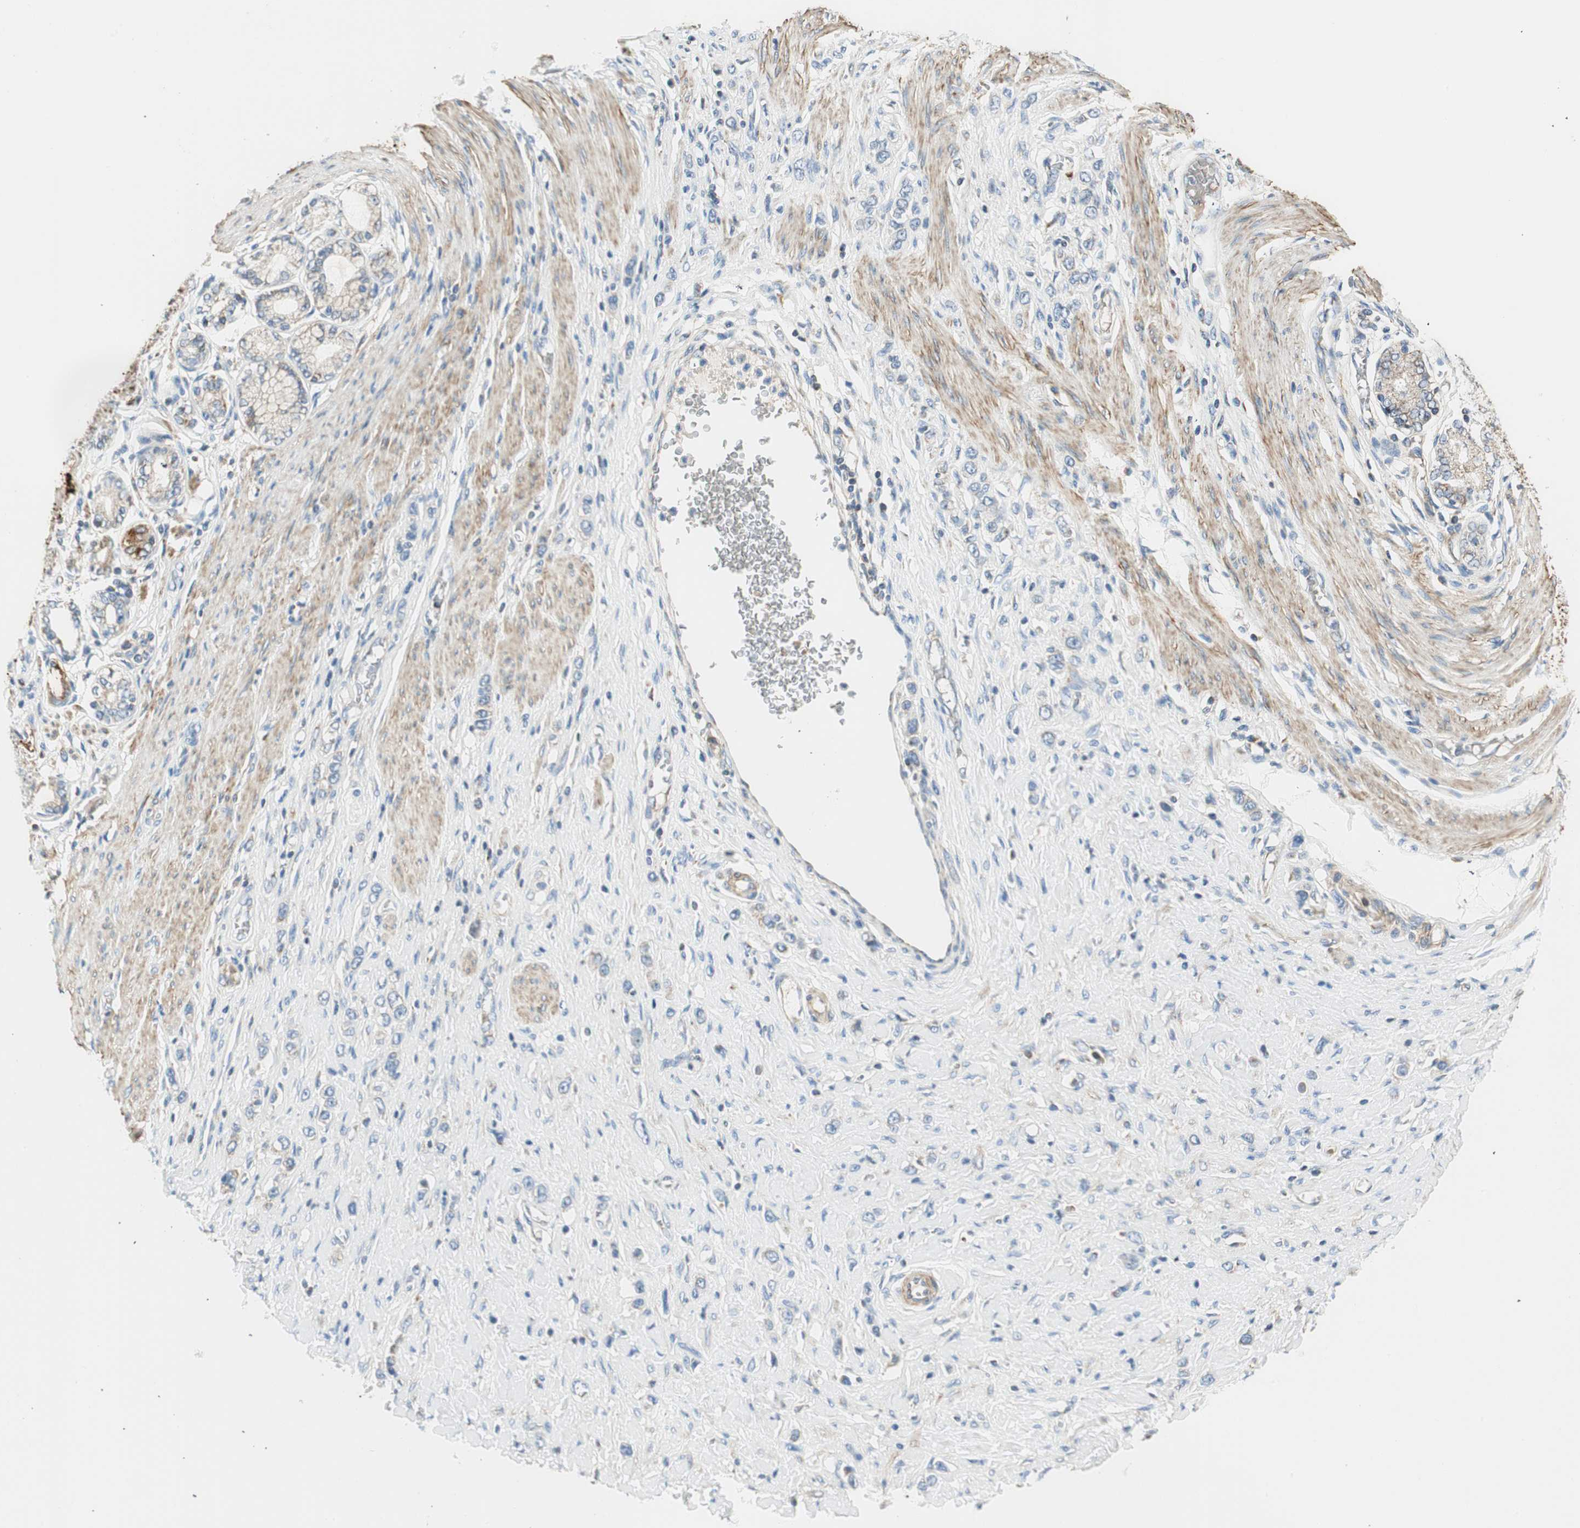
{"staining": {"intensity": "negative", "quantity": "none", "location": "none"}, "tissue": "stomach cancer", "cell_type": "Tumor cells", "image_type": "cancer", "snomed": [{"axis": "morphology", "description": "Normal tissue, NOS"}, {"axis": "morphology", "description": "Adenocarcinoma, NOS"}, {"axis": "topography", "description": "Stomach, upper"}, {"axis": "topography", "description": "Stomach"}], "caption": "IHC of stomach cancer reveals no staining in tumor cells.", "gene": "RORB", "patient": {"sex": "female", "age": 65}}